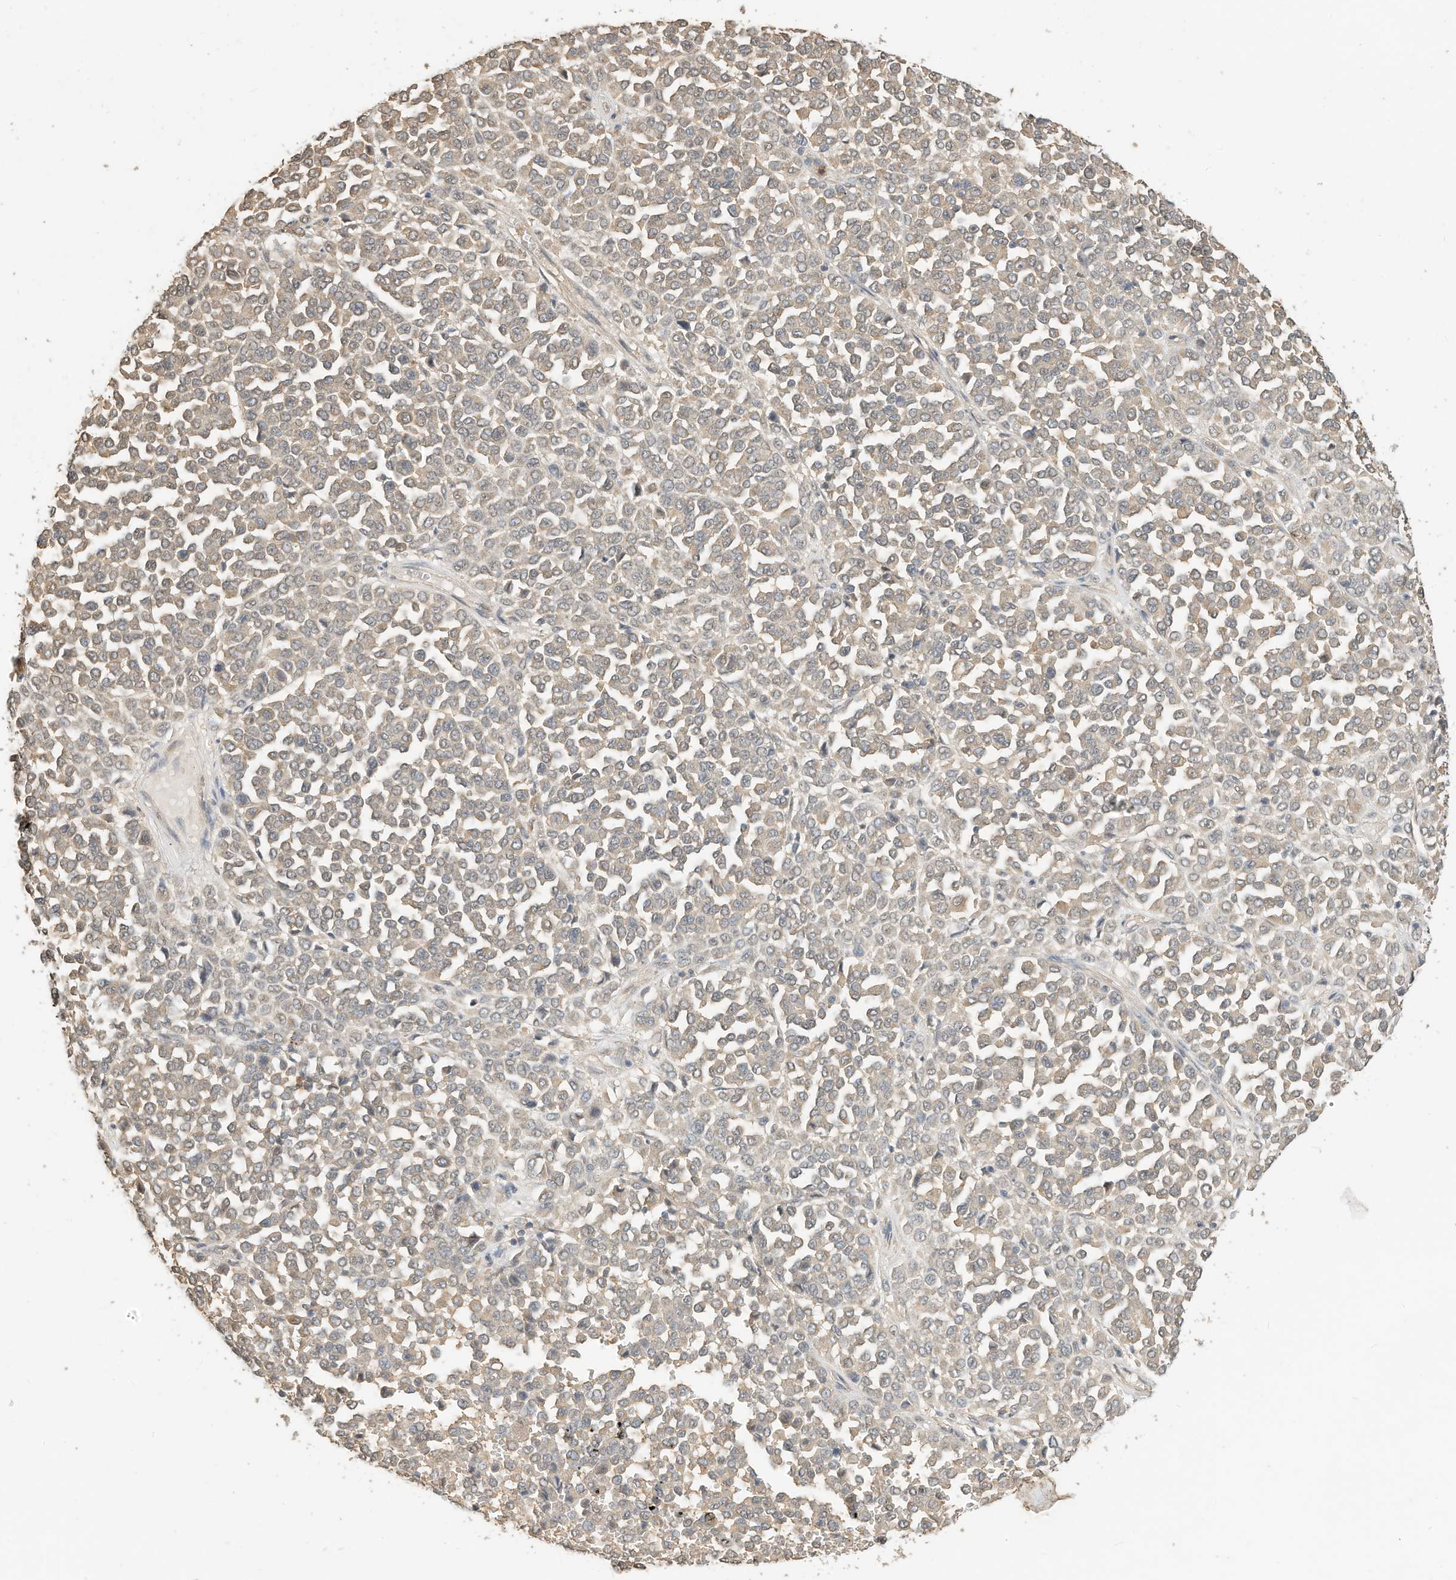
{"staining": {"intensity": "weak", "quantity": ">75%", "location": "cytoplasmic/membranous"}, "tissue": "melanoma", "cell_type": "Tumor cells", "image_type": "cancer", "snomed": [{"axis": "morphology", "description": "Malignant melanoma, Metastatic site"}, {"axis": "topography", "description": "Pancreas"}], "caption": "This image displays immunohistochemistry staining of melanoma, with low weak cytoplasmic/membranous positivity in approximately >75% of tumor cells.", "gene": "OFD1", "patient": {"sex": "female", "age": 30}}